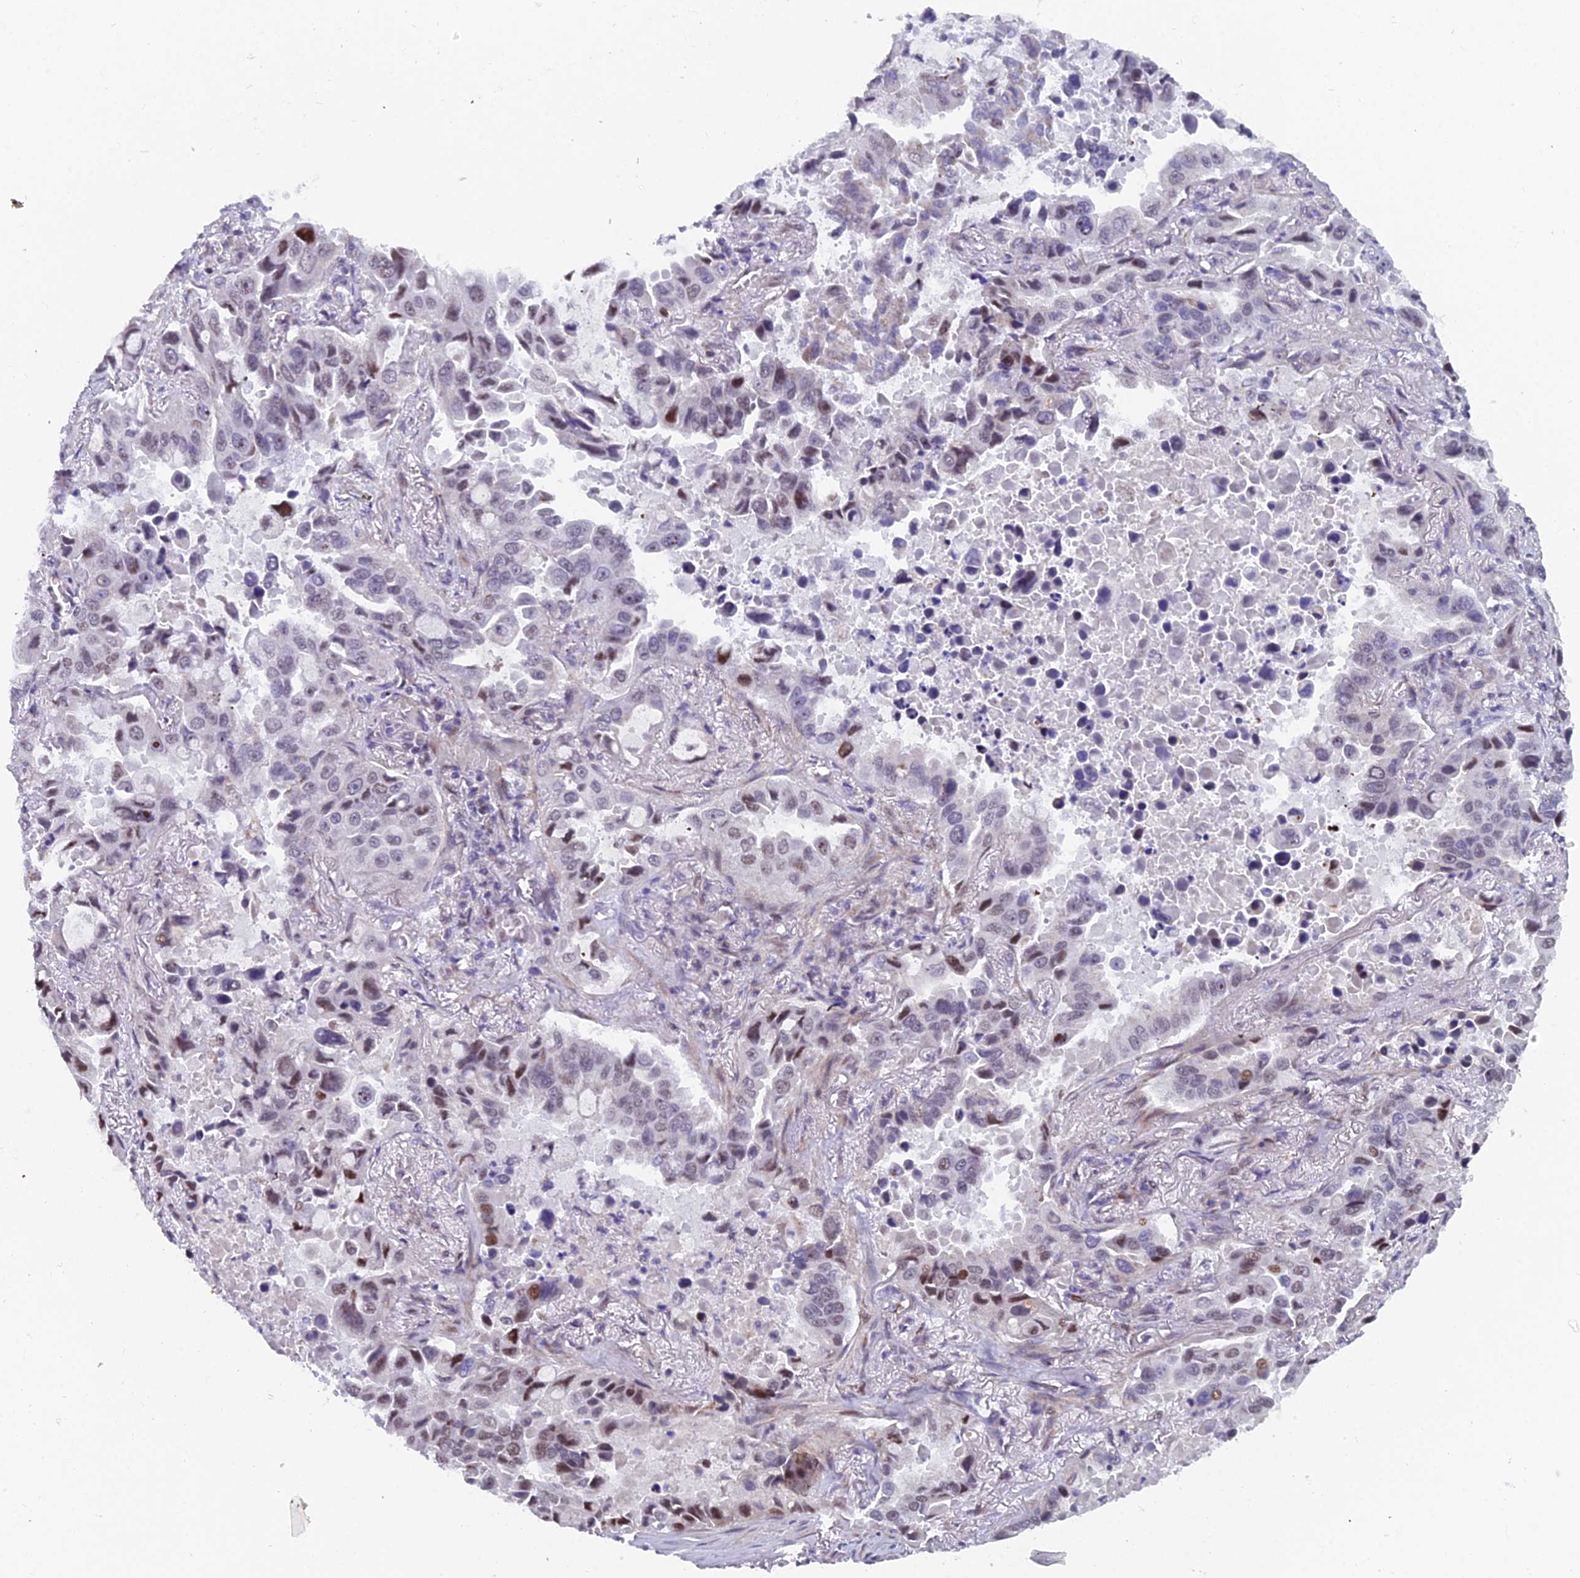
{"staining": {"intensity": "moderate", "quantity": "<25%", "location": "nuclear"}, "tissue": "lung cancer", "cell_type": "Tumor cells", "image_type": "cancer", "snomed": [{"axis": "morphology", "description": "Adenocarcinoma, NOS"}, {"axis": "topography", "description": "Lung"}], "caption": "Brown immunohistochemical staining in lung cancer demonstrates moderate nuclear staining in approximately <25% of tumor cells. Using DAB (brown) and hematoxylin (blue) stains, captured at high magnification using brightfield microscopy.", "gene": "XKR9", "patient": {"sex": "male", "age": 64}}